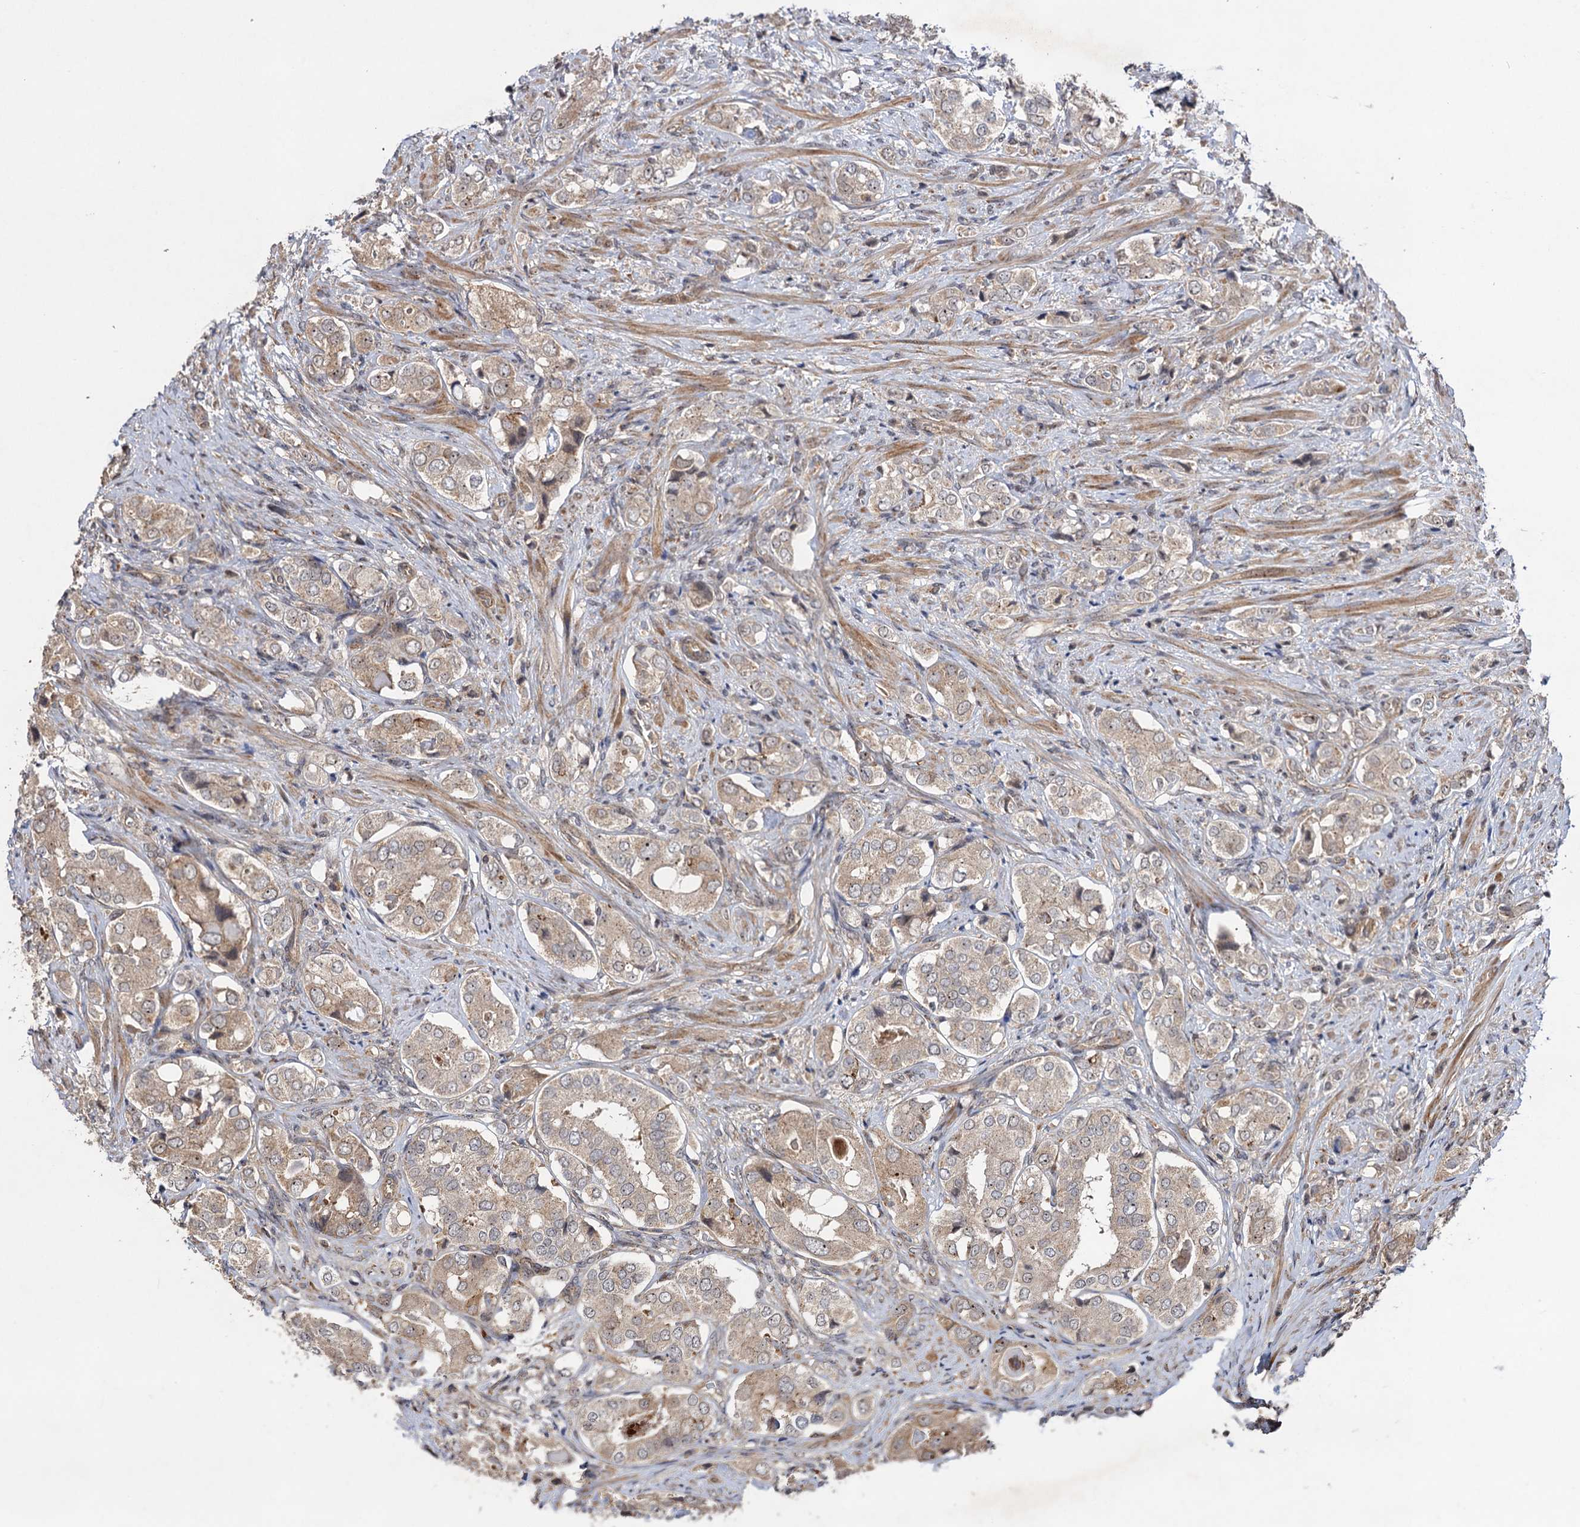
{"staining": {"intensity": "weak", "quantity": ">75%", "location": "cytoplasmic/membranous"}, "tissue": "prostate cancer", "cell_type": "Tumor cells", "image_type": "cancer", "snomed": [{"axis": "morphology", "description": "Adenocarcinoma, High grade"}, {"axis": "topography", "description": "Prostate"}], "caption": "Weak cytoplasmic/membranous staining for a protein is present in about >75% of tumor cells of prostate adenocarcinoma (high-grade) using immunohistochemistry.", "gene": "KXD1", "patient": {"sex": "male", "age": 65}}